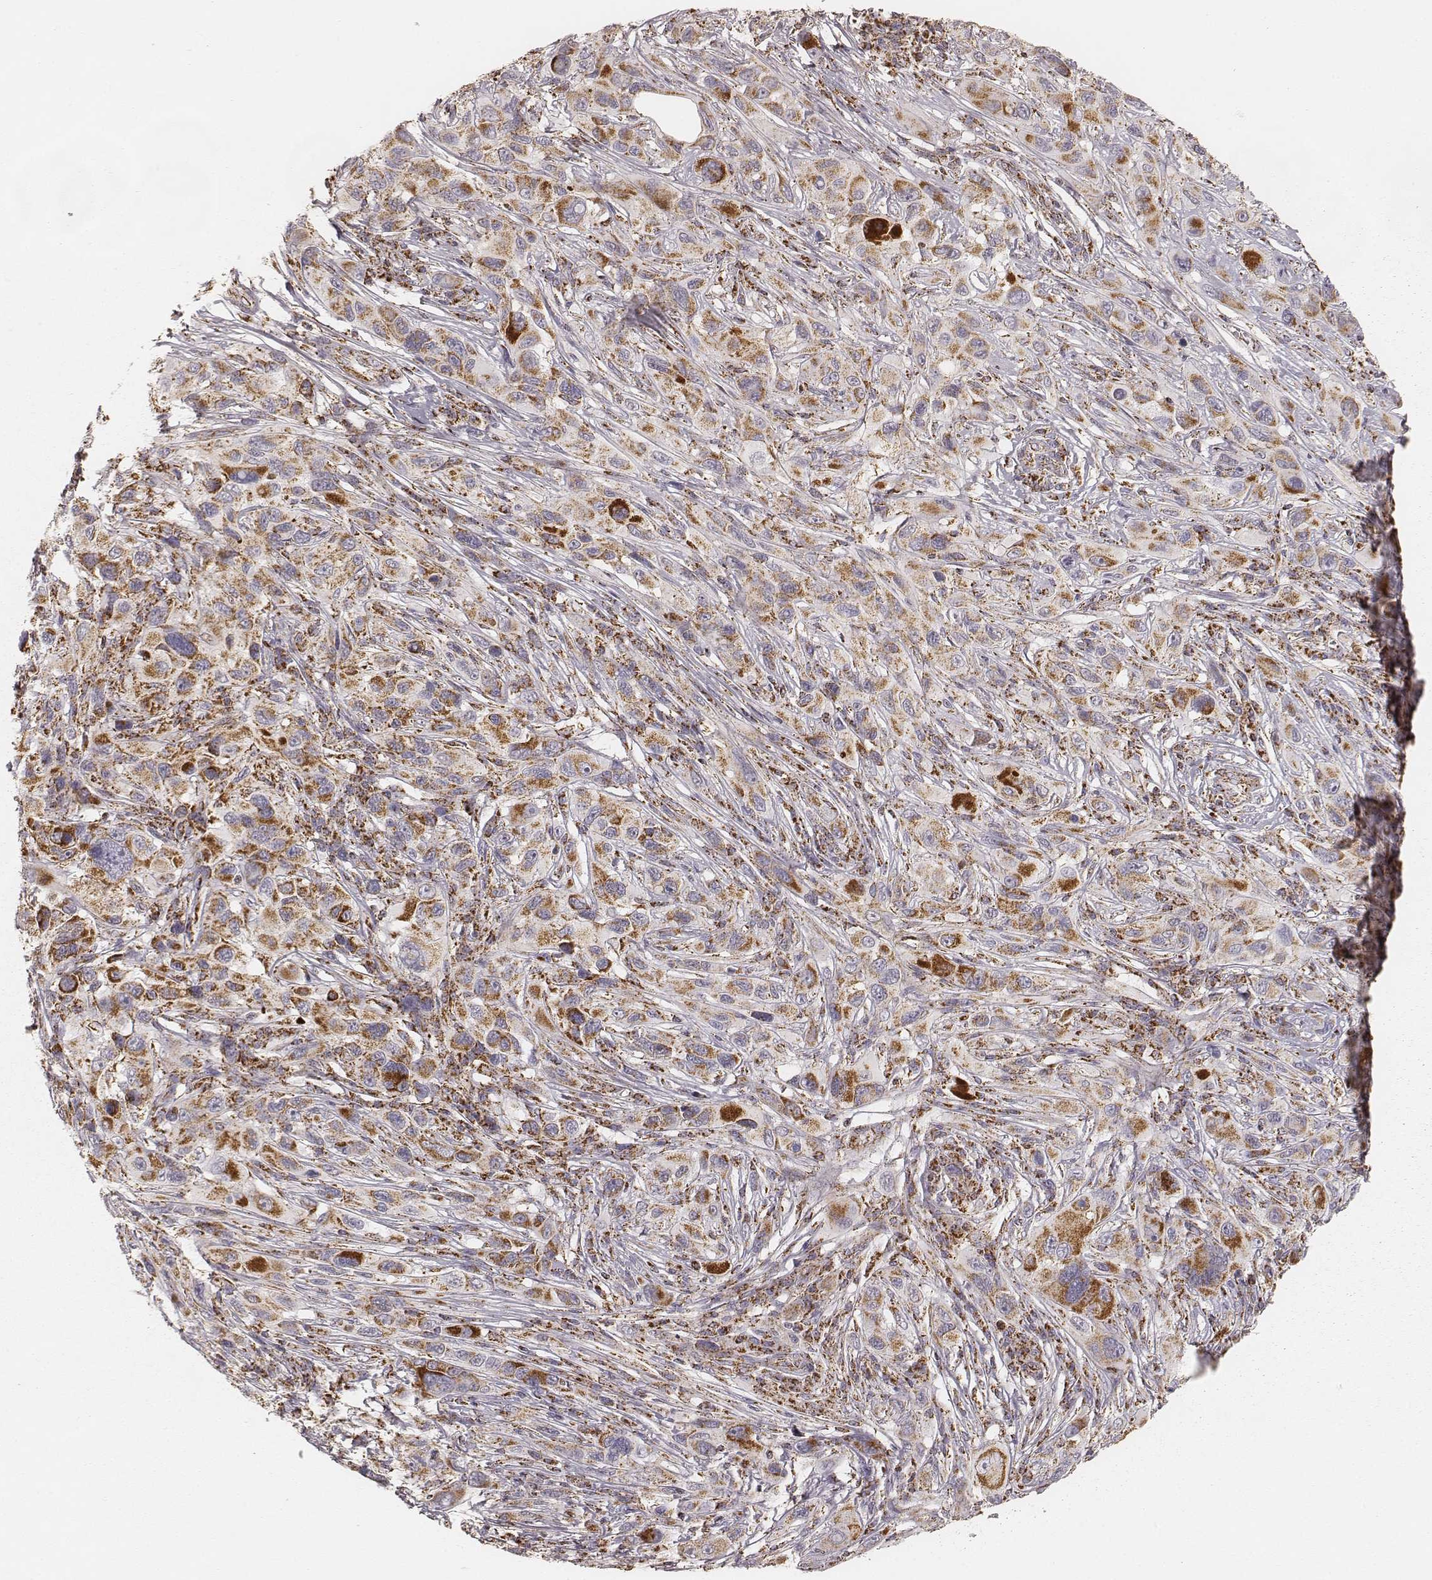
{"staining": {"intensity": "moderate", "quantity": ">75%", "location": "cytoplasmic/membranous"}, "tissue": "melanoma", "cell_type": "Tumor cells", "image_type": "cancer", "snomed": [{"axis": "morphology", "description": "Malignant melanoma, NOS"}, {"axis": "topography", "description": "Skin"}], "caption": "Immunohistochemistry histopathology image of melanoma stained for a protein (brown), which shows medium levels of moderate cytoplasmic/membranous staining in approximately >75% of tumor cells.", "gene": "CS", "patient": {"sex": "male", "age": 53}}